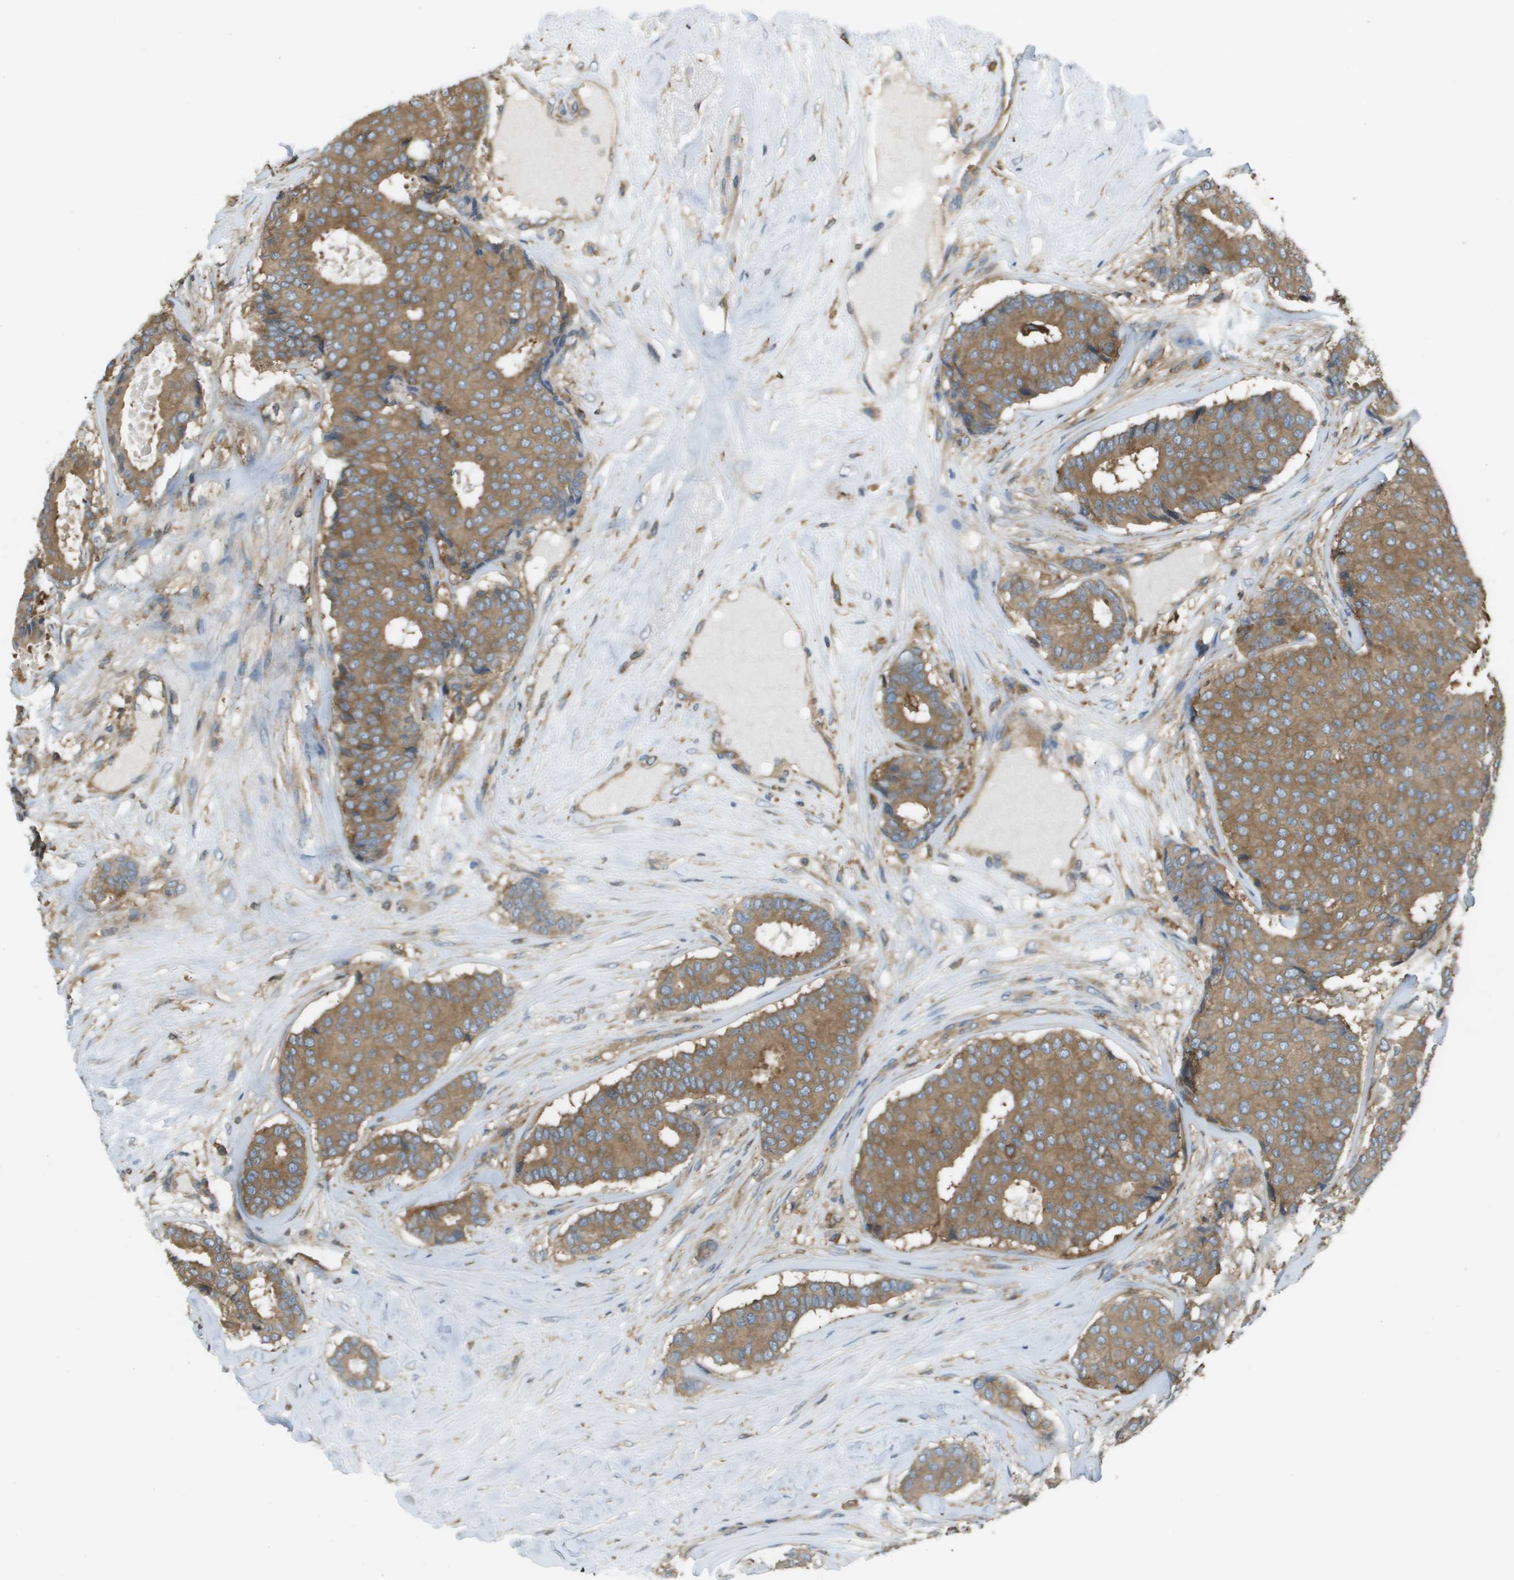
{"staining": {"intensity": "moderate", "quantity": ">75%", "location": "cytoplasmic/membranous"}, "tissue": "breast cancer", "cell_type": "Tumor cells", "image_type": "cancer", "snomed": [{"axis": "morphology", "description": "Duct carcinoma"}, {"axis": "topography", "description": "Breast"}], "caption": "Breast cancer (invasive ductal carcinoma) stained for a protein reveals moderate cytoplasmic/membranous positivity in tumor cells. (DAB (3,3'-diaminobenzidine) IHC with brightfield microscopy, high magnification).", "gene": "CORO1B", "patient": {"sex": "female", "age": 75}}